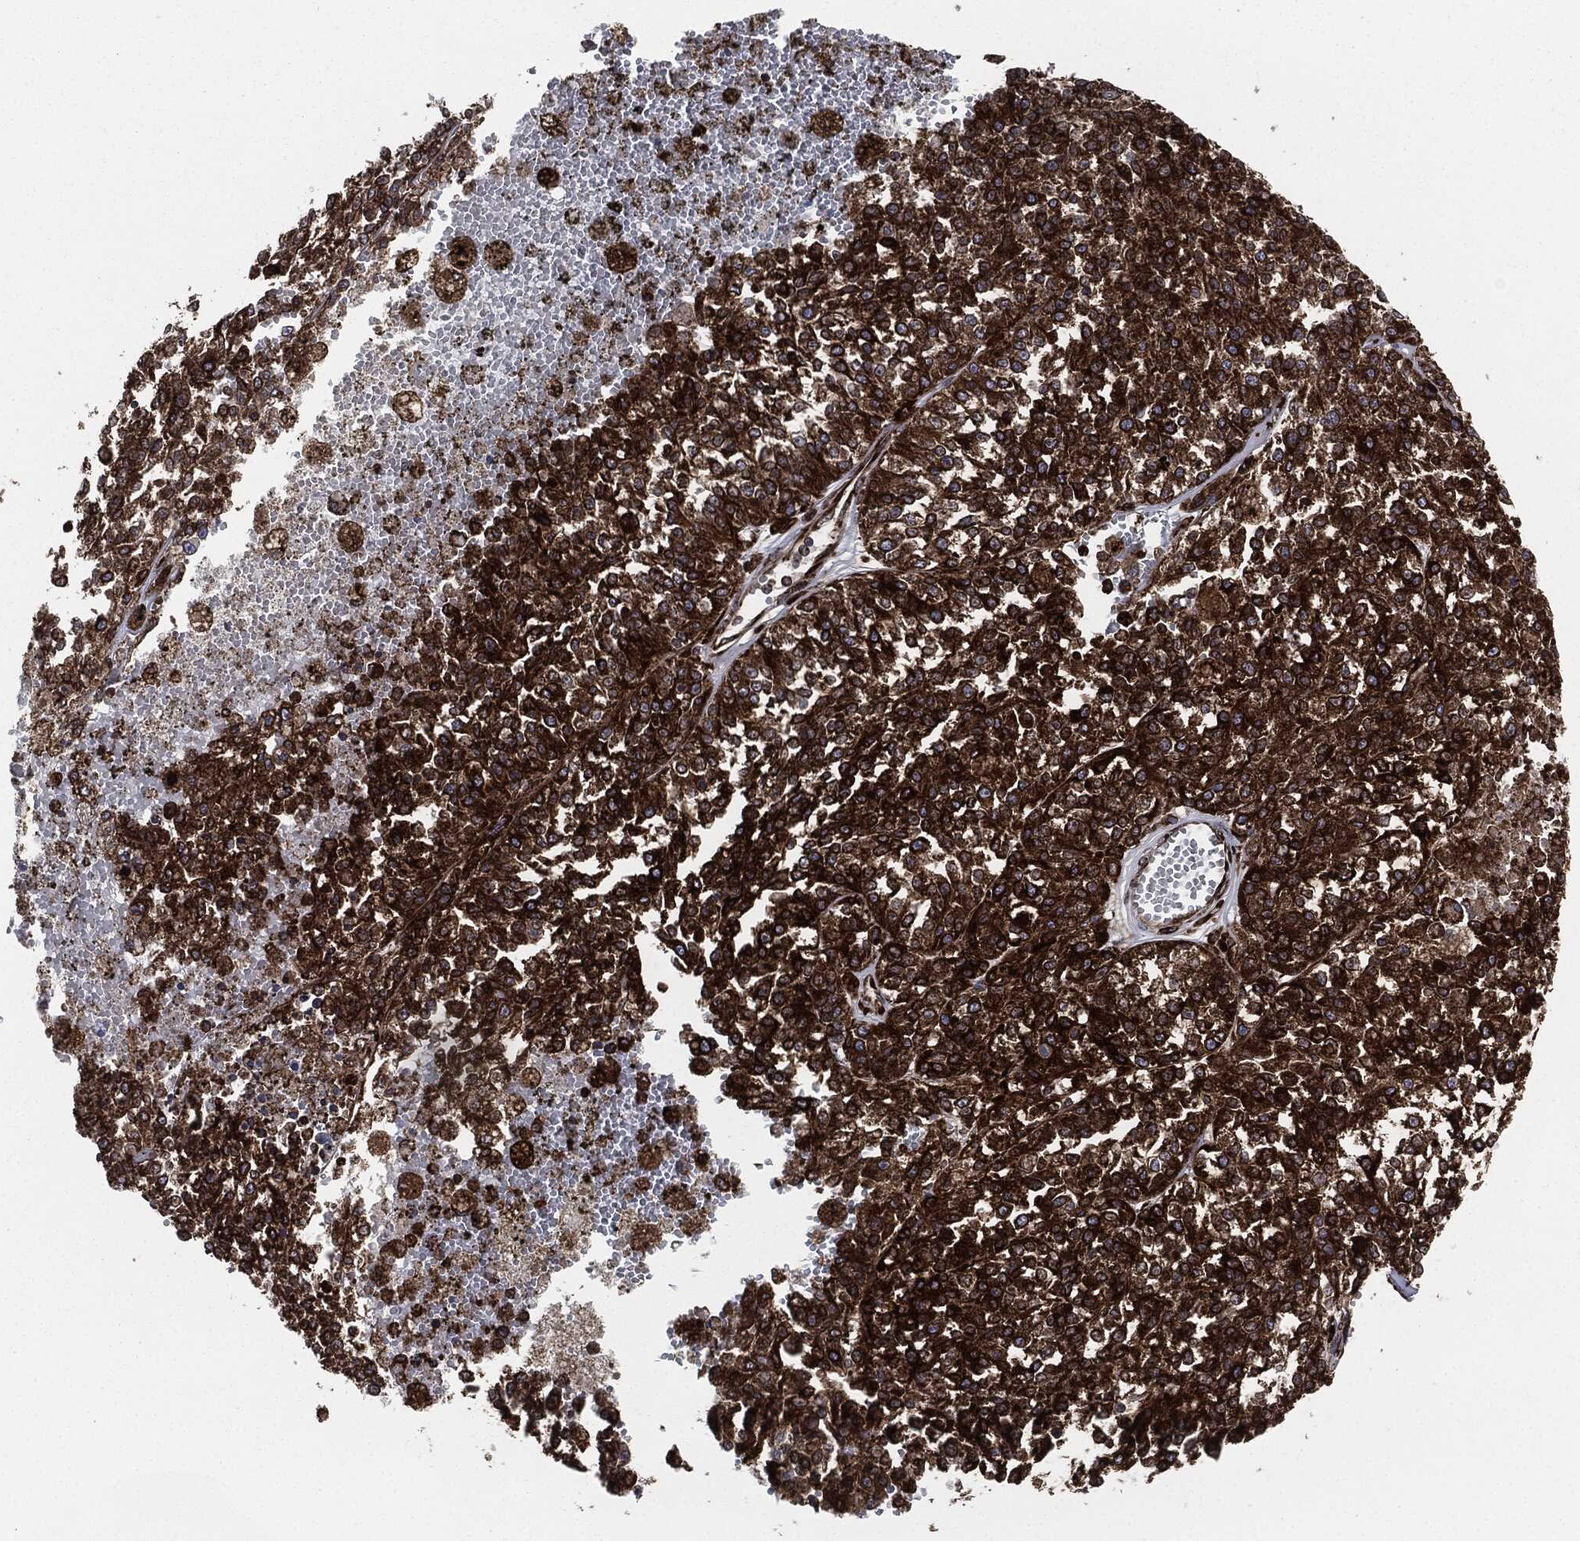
{"staining": {"intensity": "strong", "quantity": ">75%", "location": "cytoplasmic/membranous"}, "tissue": "melanoma", "cell_type": "Tumor cells", "image_type": "cancer", "snomed": [{"axis": "morphology", "description": "Malignant melanoma, Metastatic site"}, {"axis": "topography", "description": "Lymph node"}], "caption": "DAB immunohistochemical staining of human malignant melanoma (metastatic site) shows strong cytoplasmic/membranous protein expression in approximately >75% of tumor cells. The staining was performed using DAB, with brown indicating positive protein expression. Nuclei are stained blue with hematoxylin.", "gene": "CALR", "patient": {"sex": "female", "age": 64}}